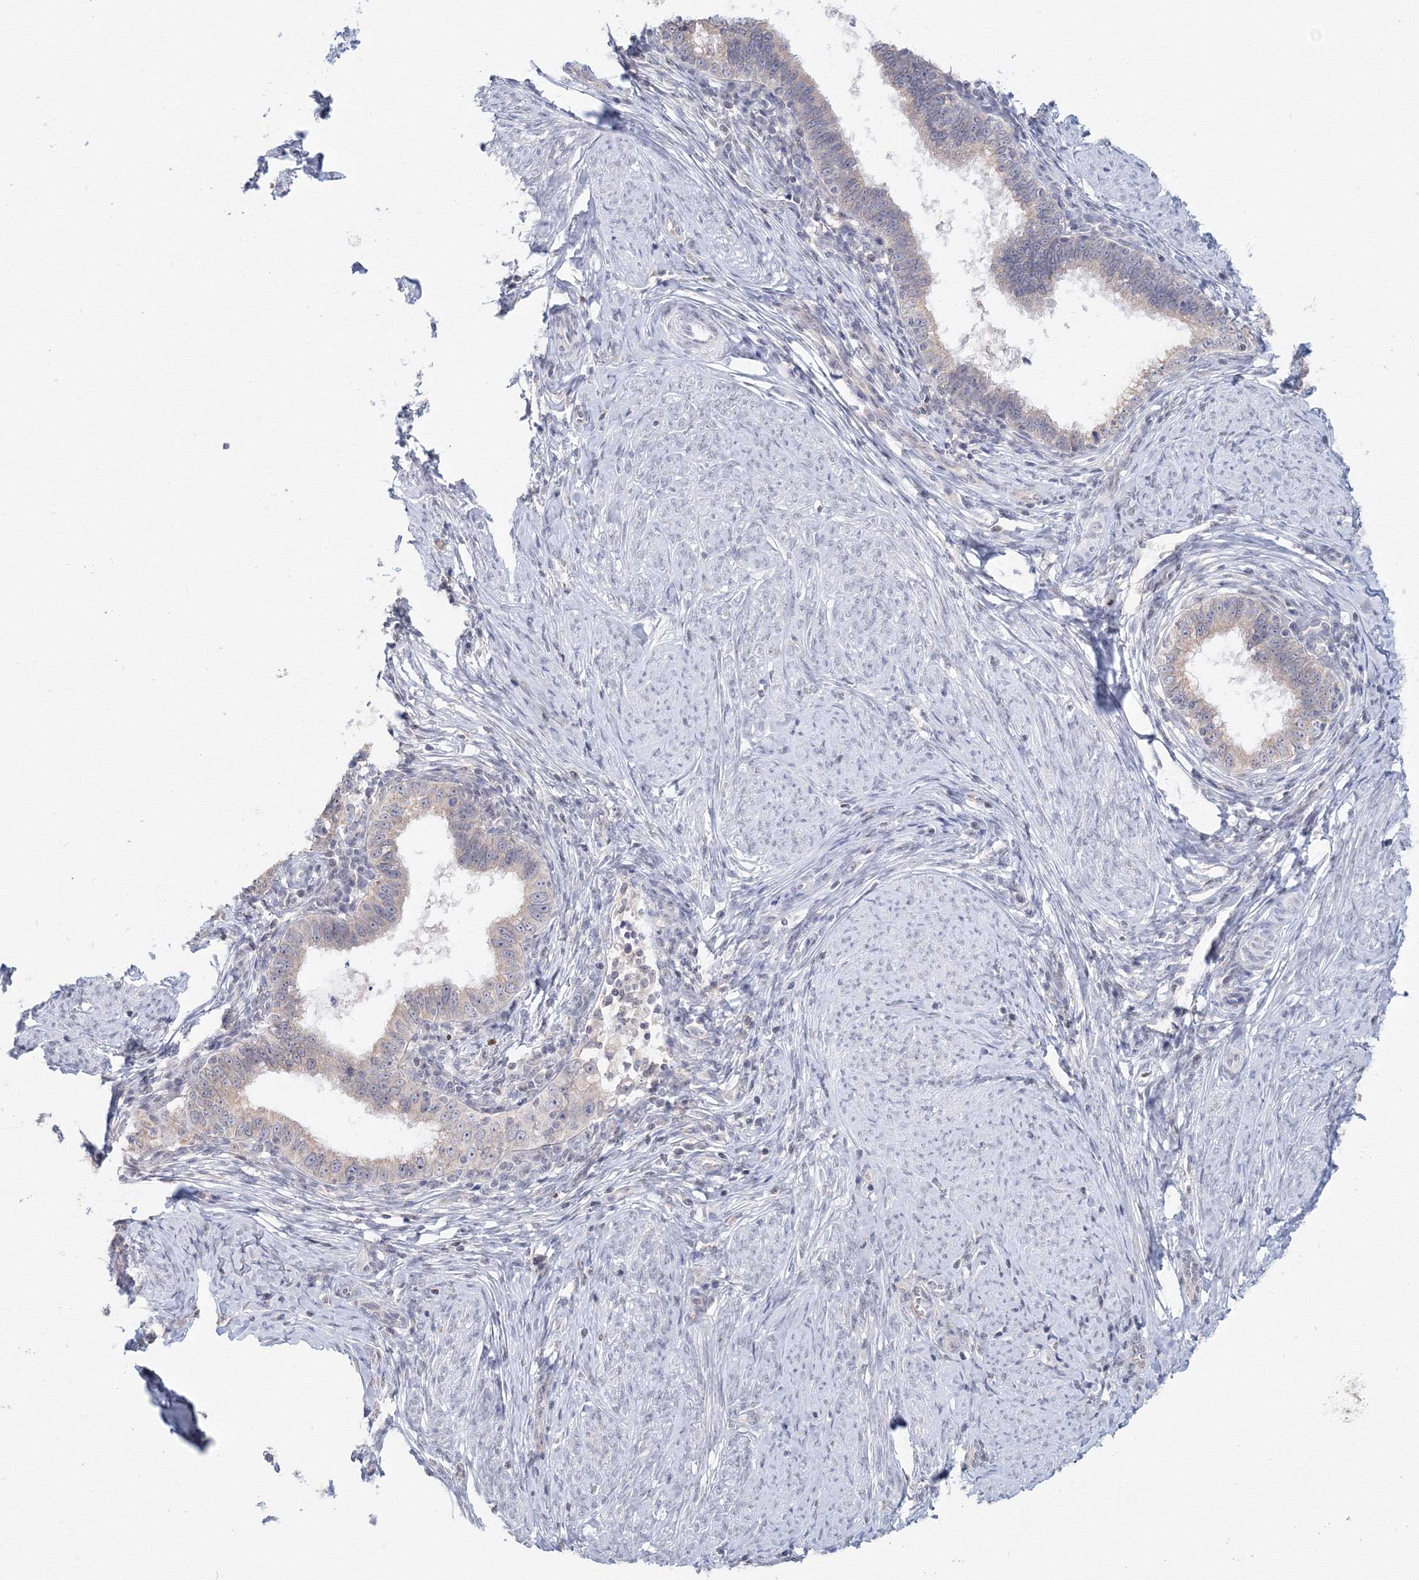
{"staining": {"intensity": "negative", "quantity": "none", "location": "none"}, "tissue": "cervical cancer", "cell_type": "Tumor cells", "image_type": "cancer", "snomed": [{"axis": "morphology", "description": "Adenocarcinoma, NOS"}, {"axis": "topography", "description": "Cervix"}], "caption": "Micrograph shows no significant protein positivity in tumor cells of cervical cancer. (IHC, brightfield microscopy, high magnification).", "gene": "SLC7A7", "patient": {"sex": "female", "age": 36}}